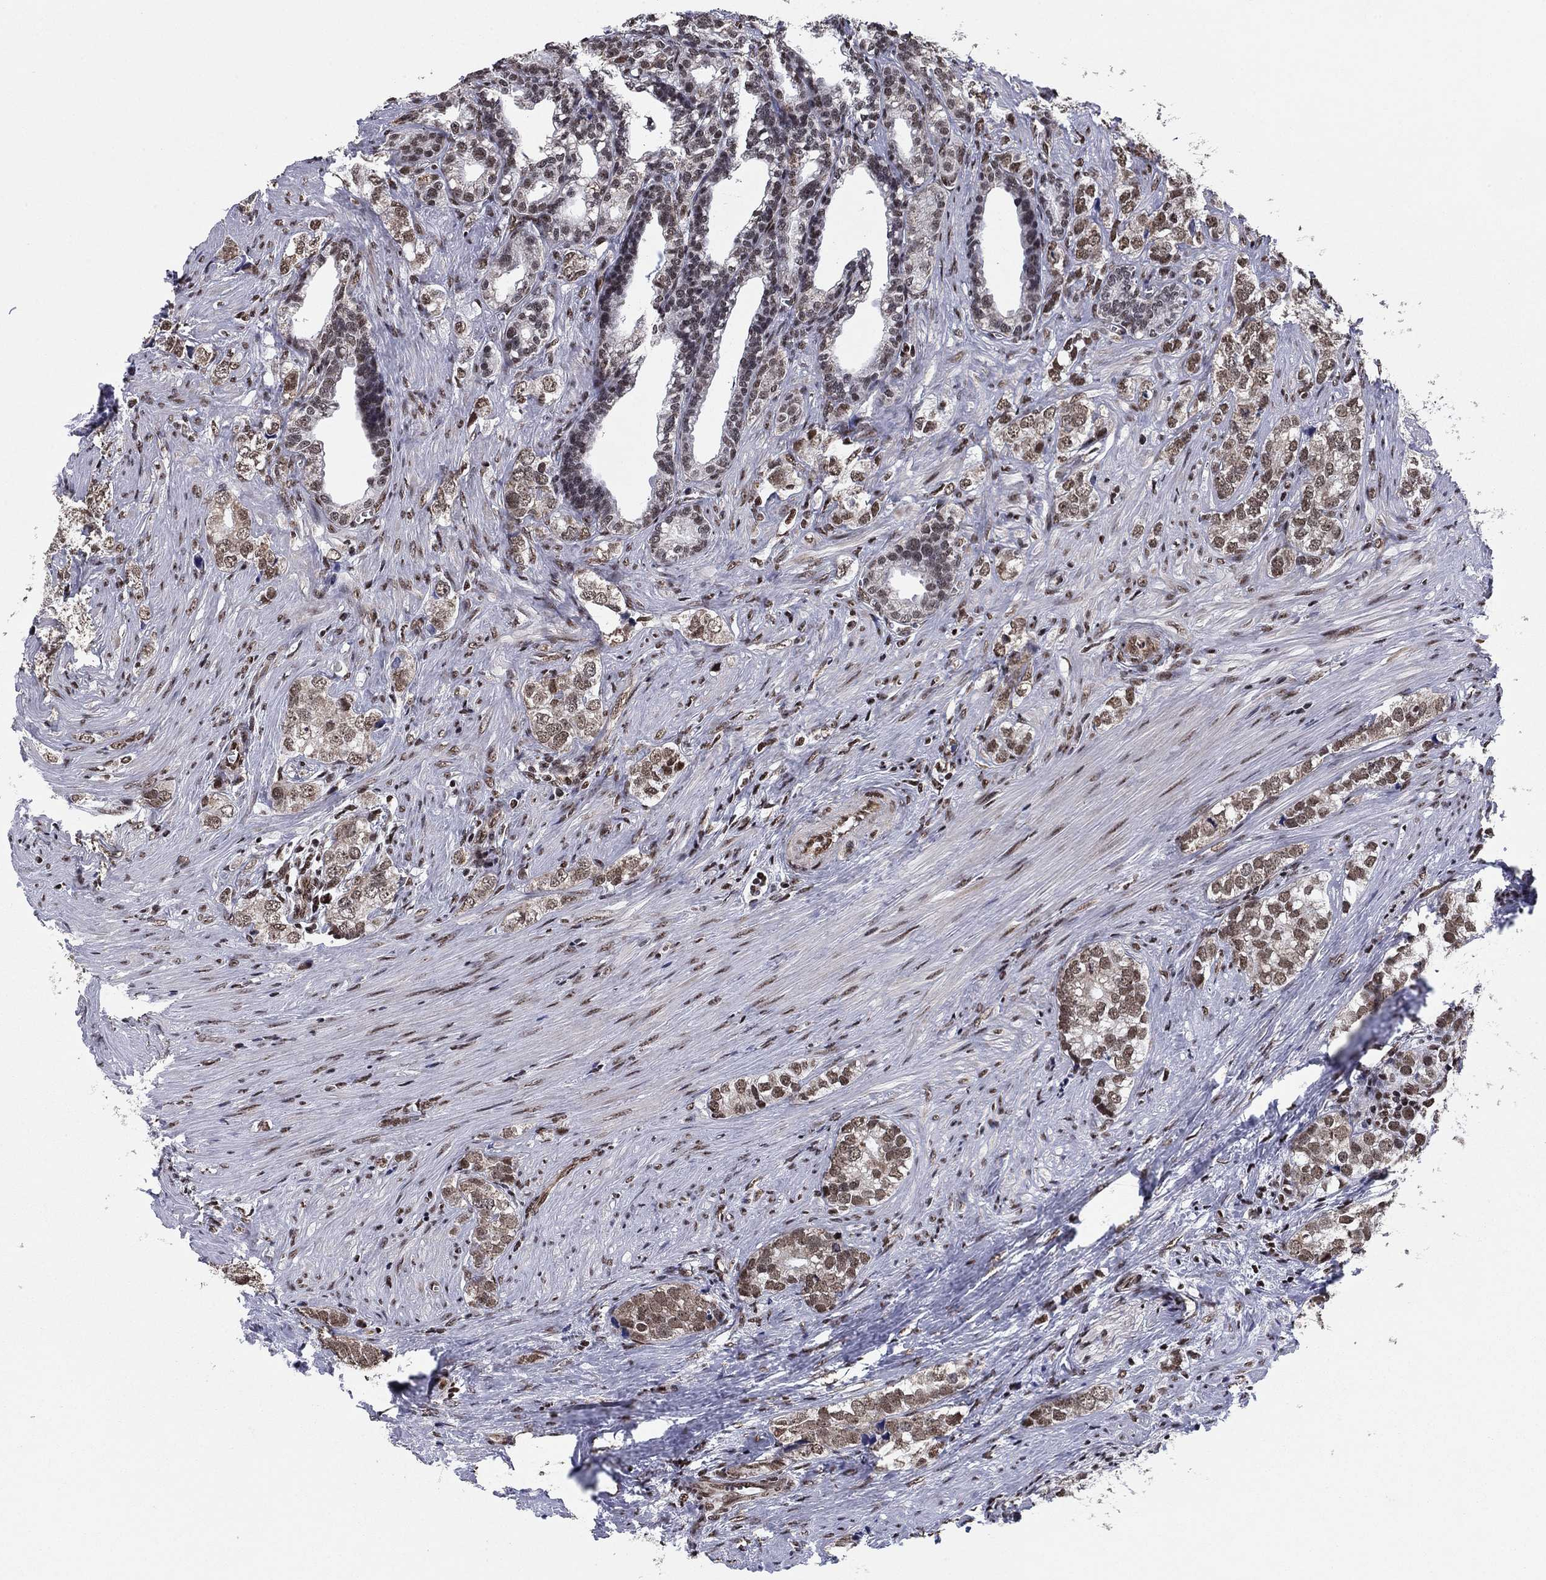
{"staining": {"intensity": "moderate", "quantity": "25%-75%", "location": "cytoplasmic/membranous,nuclear"}, "tissue": "prostate cancer", "cell_type": "Tumor cells", "image_type": "cancer", "snomed": [{"axis": "morphology", "description": "Adenocarcinoma, NOS"}, {"axis": "topography", "description": "Prostate and seminal vesicle, NOS"}], "caption": "A high-resolution photomicrograph shows immunohistochemistry (IHC) staining of prostate cancer, which reveals moderate cytoplasmic/membranous and nuclear expression in approximately 25%-75% of tumor cells. (Brightfield microscopy of DAB IHC at high magnification).", "gene": "N4BP2", "patient": {"sex": "male", "age": 63}}